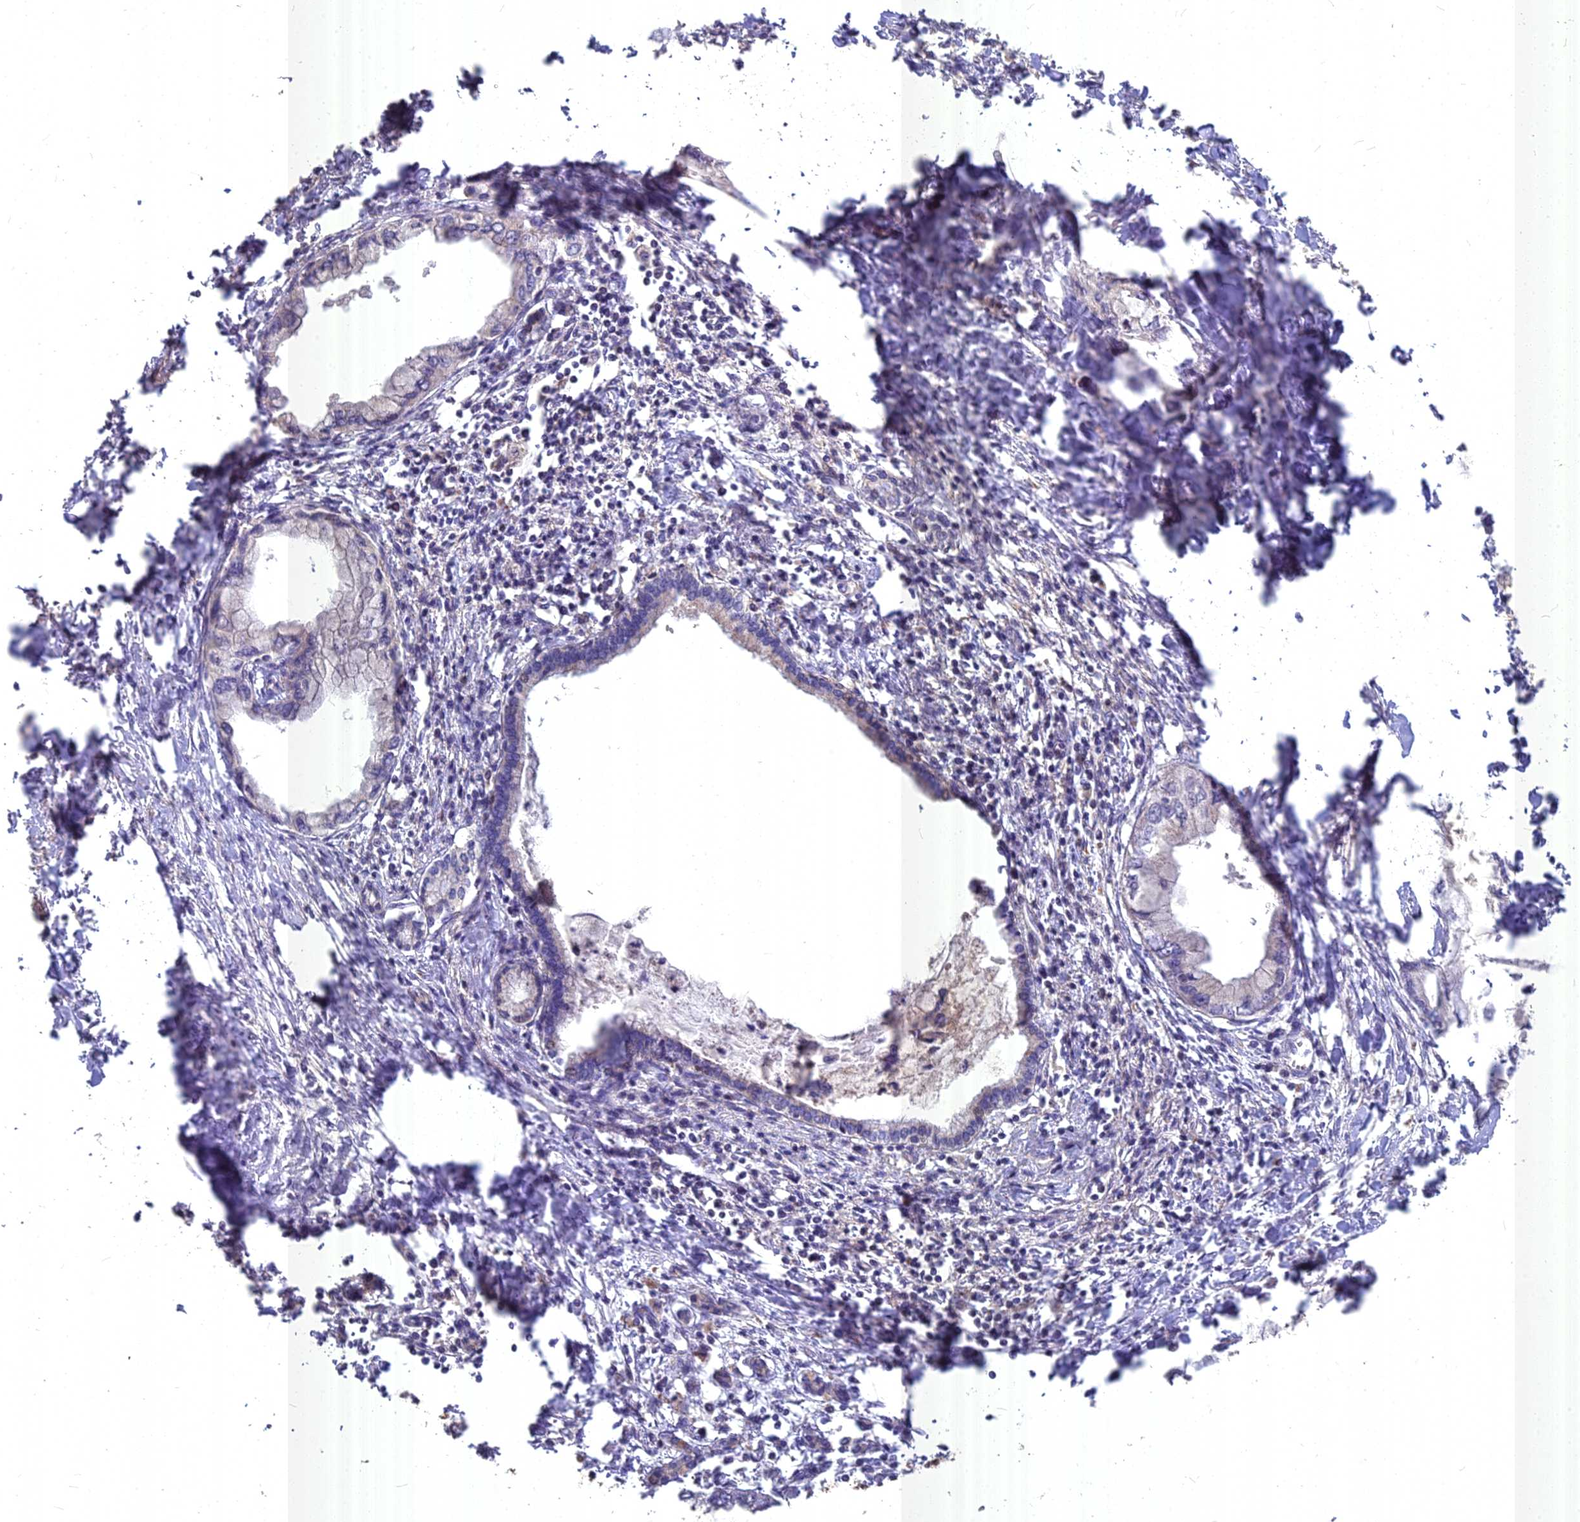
{"staining": {"intensity": "negative", "quantity": "none", "location": "none"}, "tissue": "pancreatic cancer", "cell_type": "Tumor cells", "image_type": "cancer", "snomed": [{"axis": "morphology", "description": "Adenocarcinoma, NOS"}, {"axis": "topography", "description": "Pancreas"}], "caption": "Immunohistochemistry of pancreatic cancer (adenocarcinoma) displays no expression in tumor cells.", "gene": "COX11", "patient": {"sex": "male", "age": 48}}